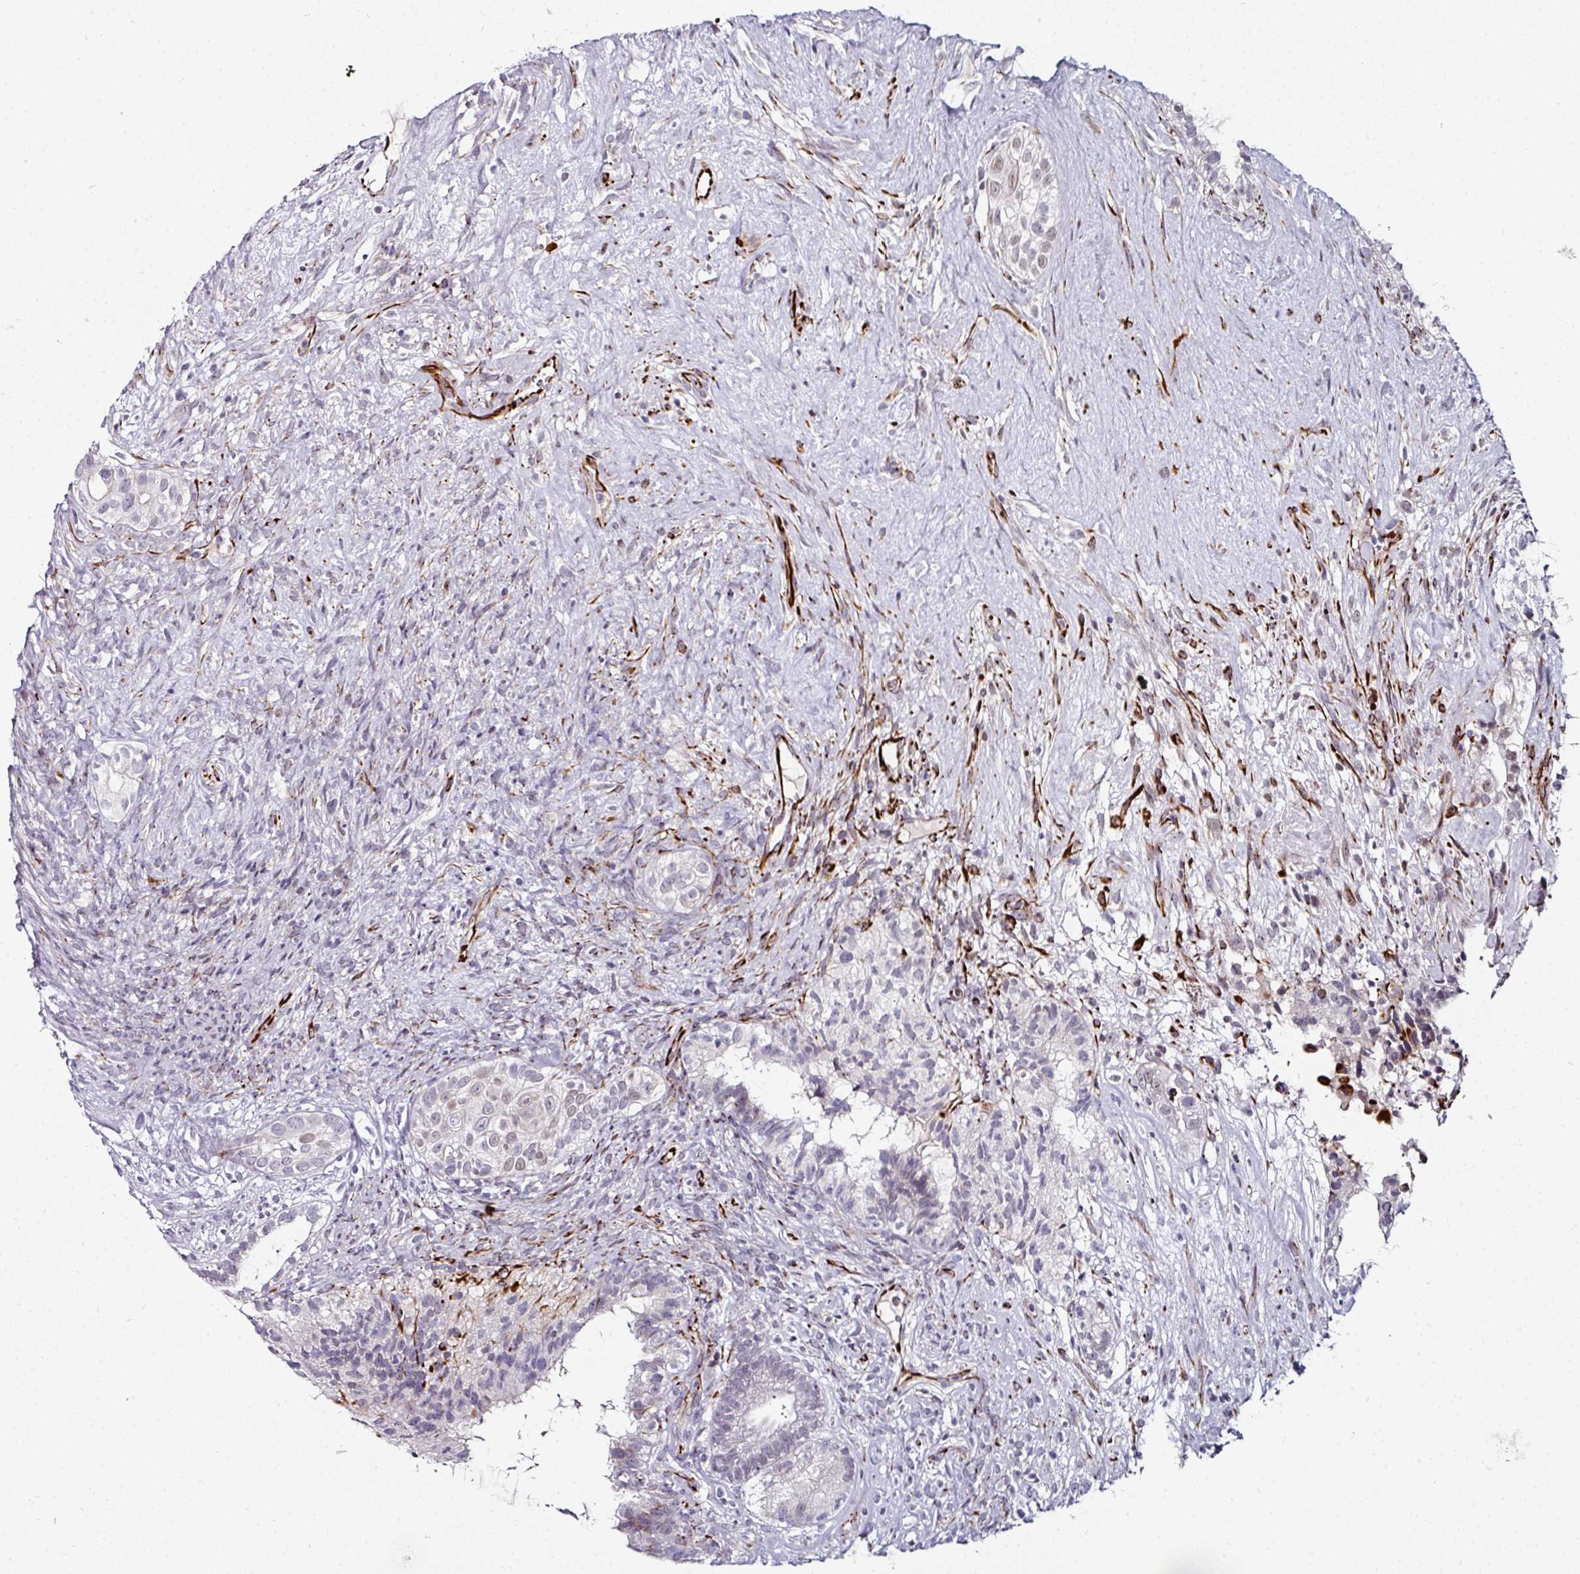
{"staining": {"intensity": "weak", "quantity": "<25%", "location": "nuclear"}, "tissue": "testis cancer", "cell_type": "Tumor cells", "image_type": "cancer", "snomed": [{"axis": "morphology", "description": "Seminoma, NOS"}, {"axis": "morphology", "description": "Carcinoma, Embryonal, NOS"}, {"axis": "topography", "description": "Testis"}], "caption": "IHC of human testis cancer (embryonal carcinoma) reveals no staining in tumor cells.", "gene": "TMPRSS9", "patient": {"sex": "male", "age": 41}}